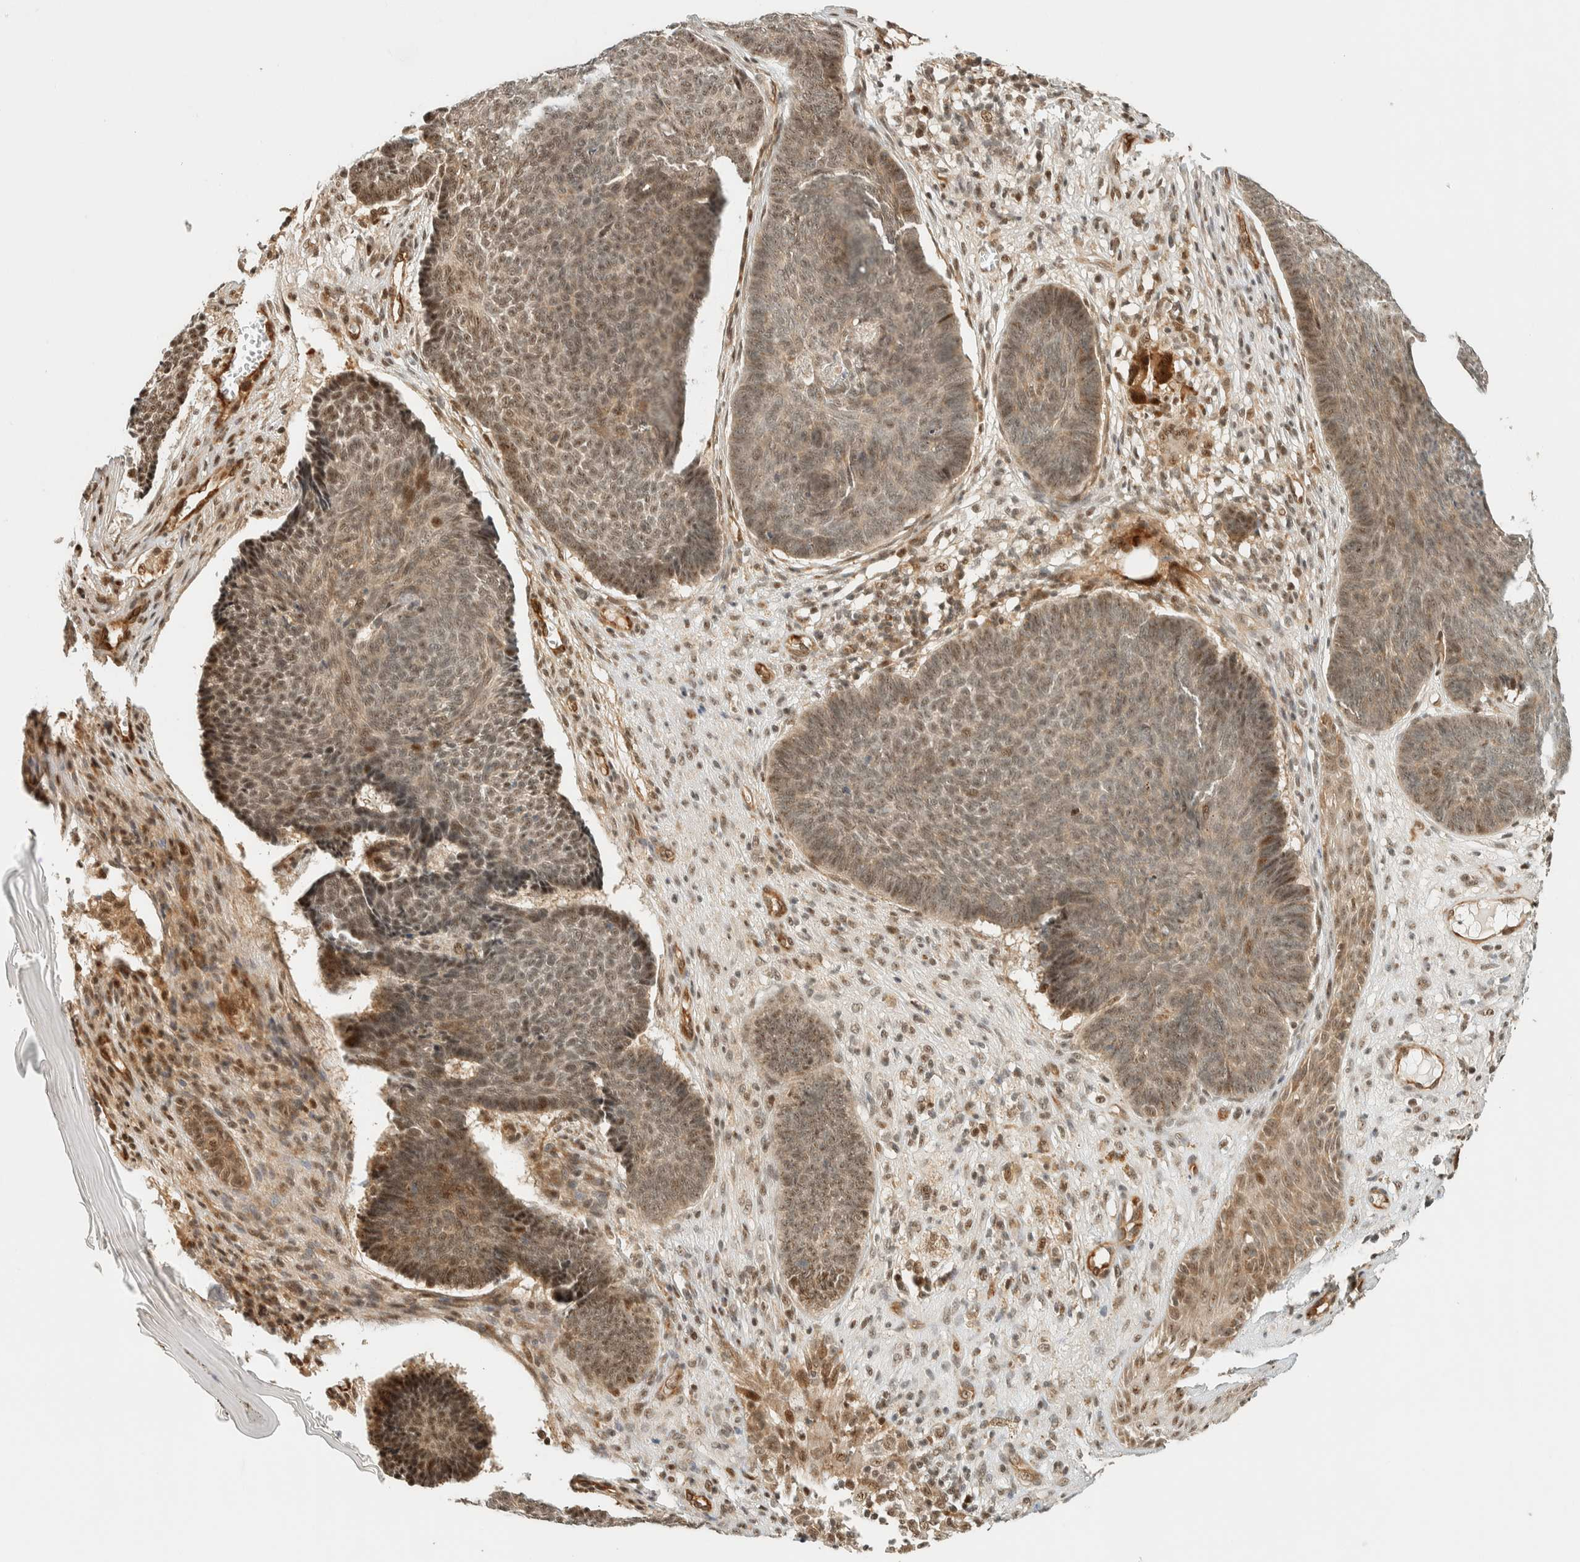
{"staining": {"intensity": "weak", "quantity": ">75%", "location": "nuclear"}, "tissue": "skin cancer", "cell_type": "Tumor cells", "image_type": "cancer", "snomed": [{"axis": "morphology", "description": "Basal cell carcinoma"}, {"axis": "topography", "description": "Skin"}], "caption": "The micrograph demonstrates immunohistochemical staining of basal cell carcinoma (skin). There is weak nuclear staining is identified in approximately >75% of tumor cells.", "gene": "SIK1", "patient": {"sex": "male", "age": 84}}